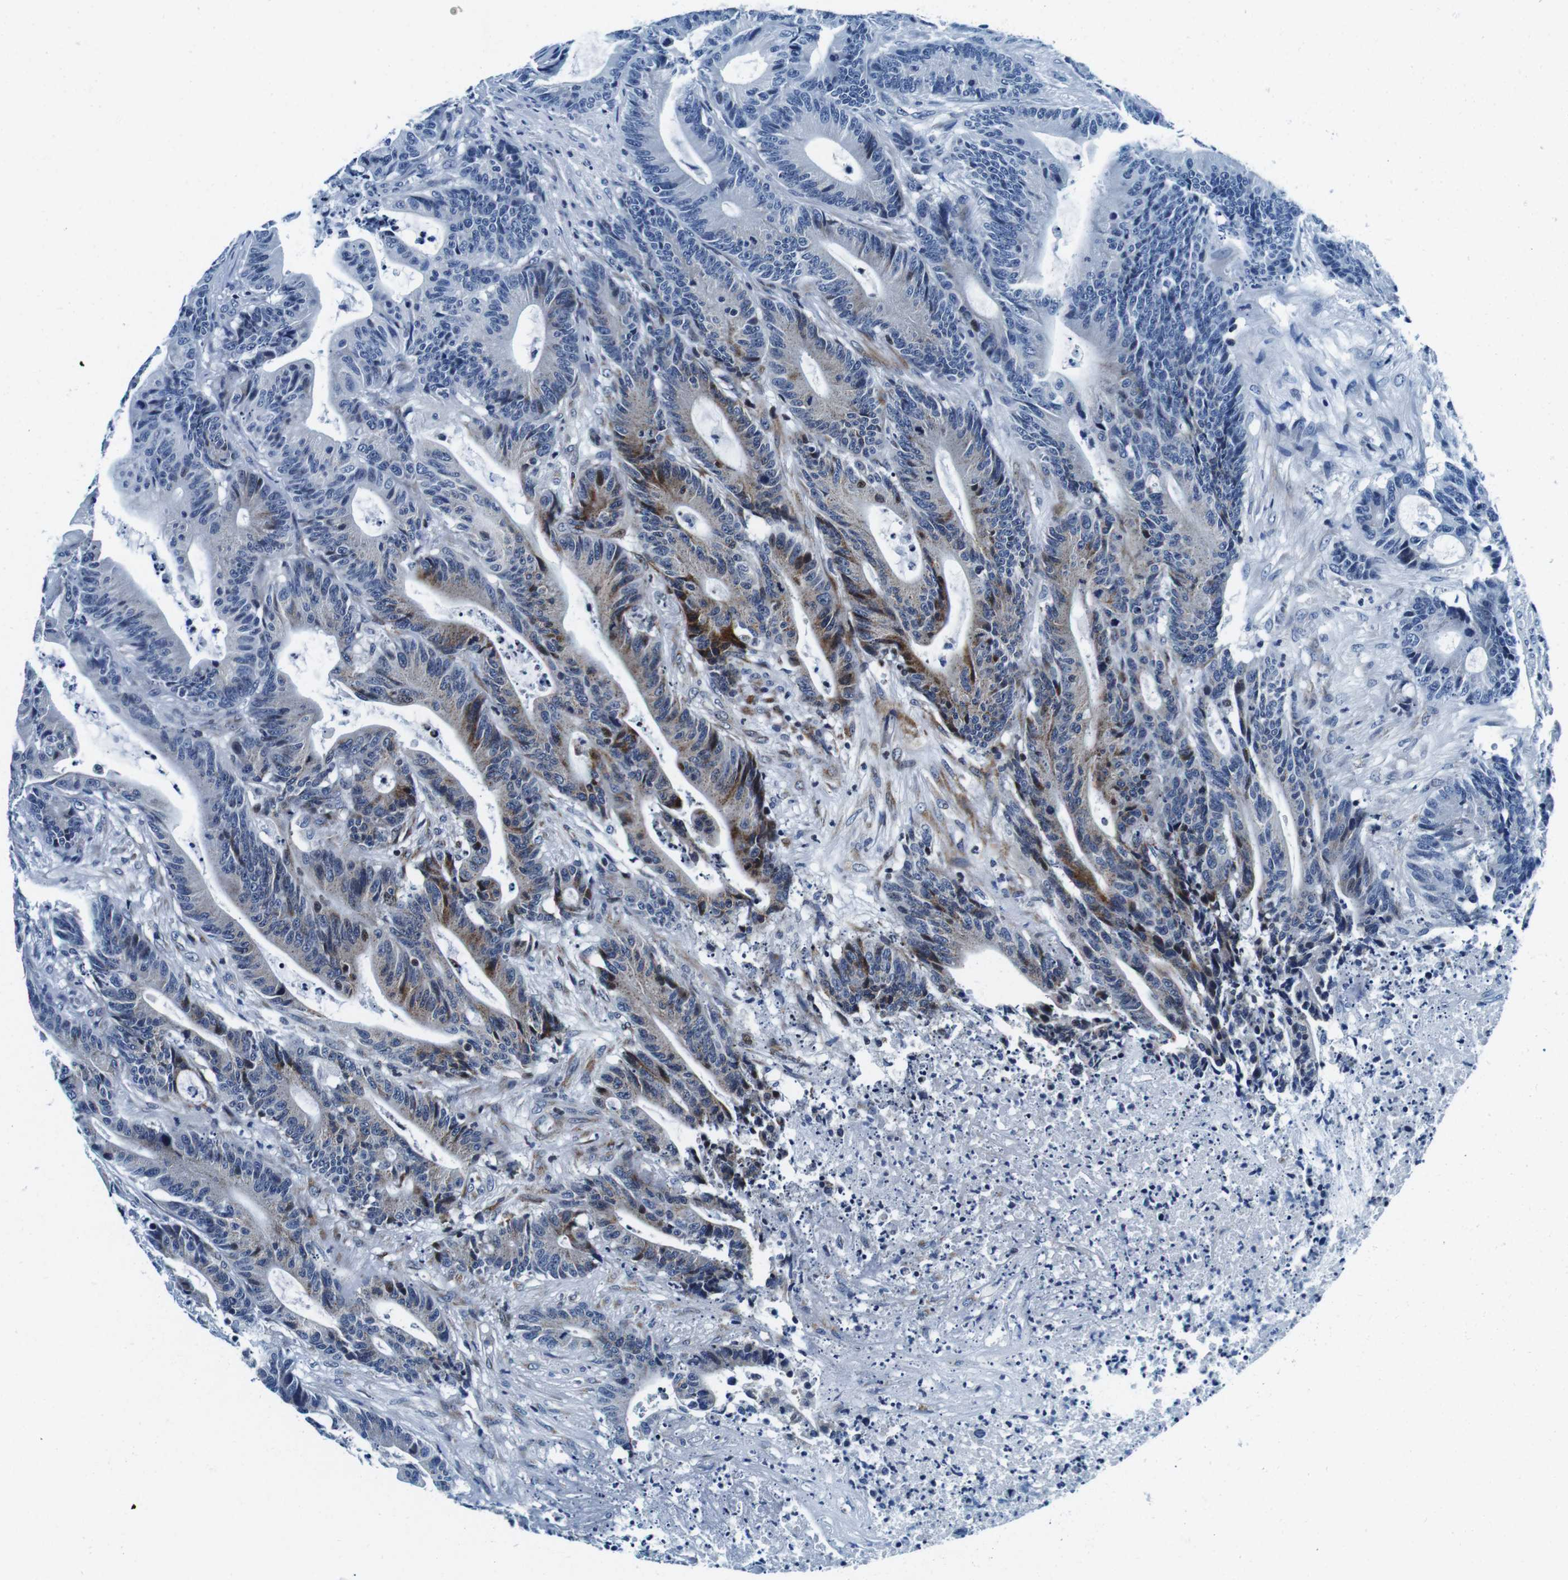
{"staining": {"intensity": "moderate", "quantity": "<25%", "location": "cytoplasmic/membranous,nuclear"}, "tissue": "colorectal cancer", "cell_type": "Tumor cells", "image_type": "cancer", "snomed": [{"axis": "morphology", "description": "Adenocarcinoma, NOS"}, {"axis": "topography", "description": "Colon"}], "caption": "An image of colorectal adenocarcinoma stained for a protein demonstrates moderate cytoplasmic/membranous and nuclear brown staining in tumor cells.", "gene": "FAR2", "patient": {"sex": "female", "age": 84}}